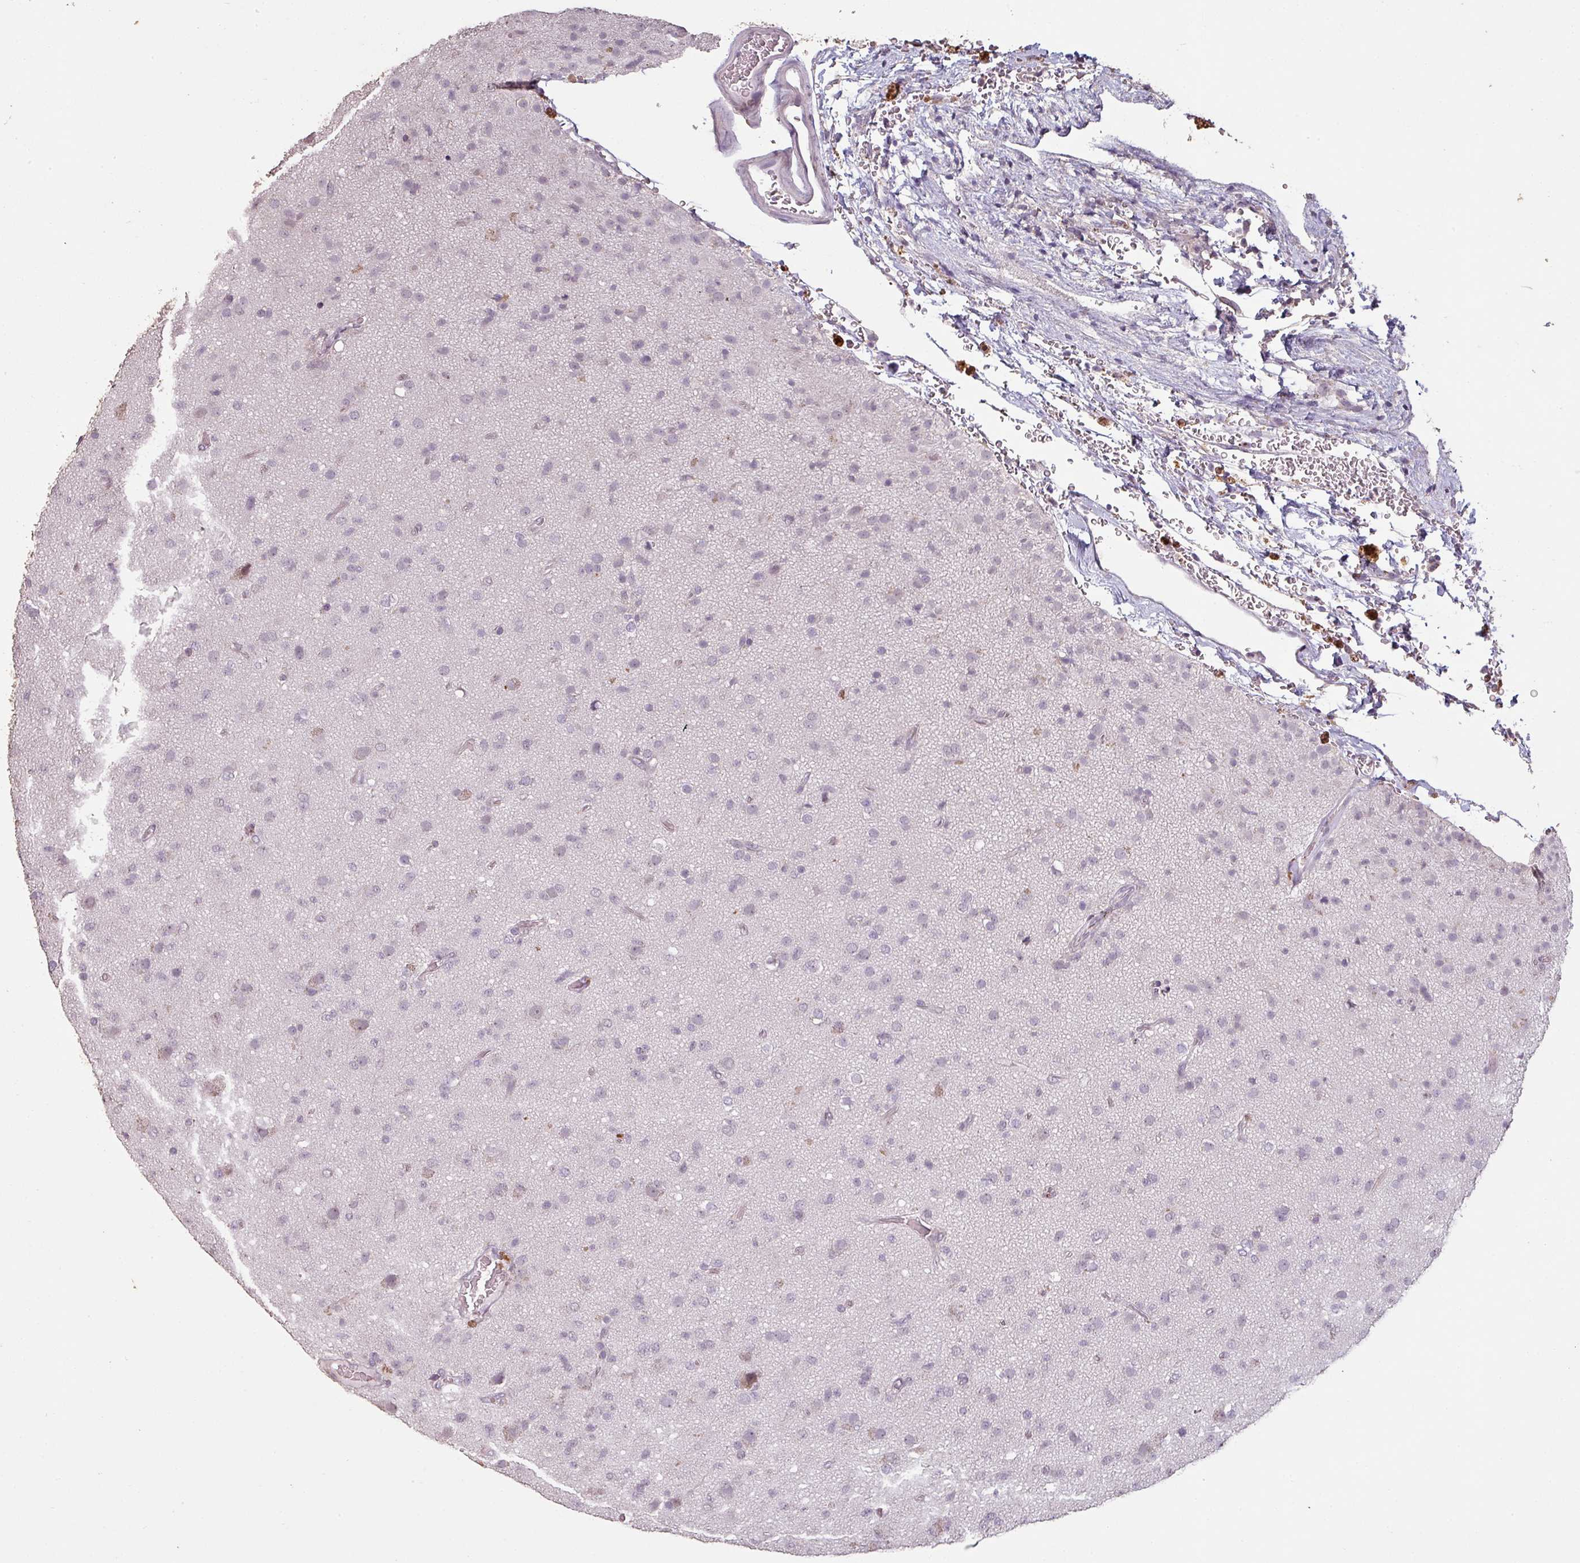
{"staining": {"intensity": "negative", "quantity": "none", "location": "none"}, "tissue": "glioma", "cell_type": "Tumor cells", "image_type": "cancer", "snomed": [{"axis": "morphology", "description": "Glioma, malignant, Low grade"}, {"axis": "topography", "description": "Brain"}], "caption": "This is an immunohistochemistry (IHC) histopathology image of human malignant low-grade glioma. There is no positivity in tumor cells.", "gene": "LYPLA1", "patient": {"sex": "male", "age": 65}}